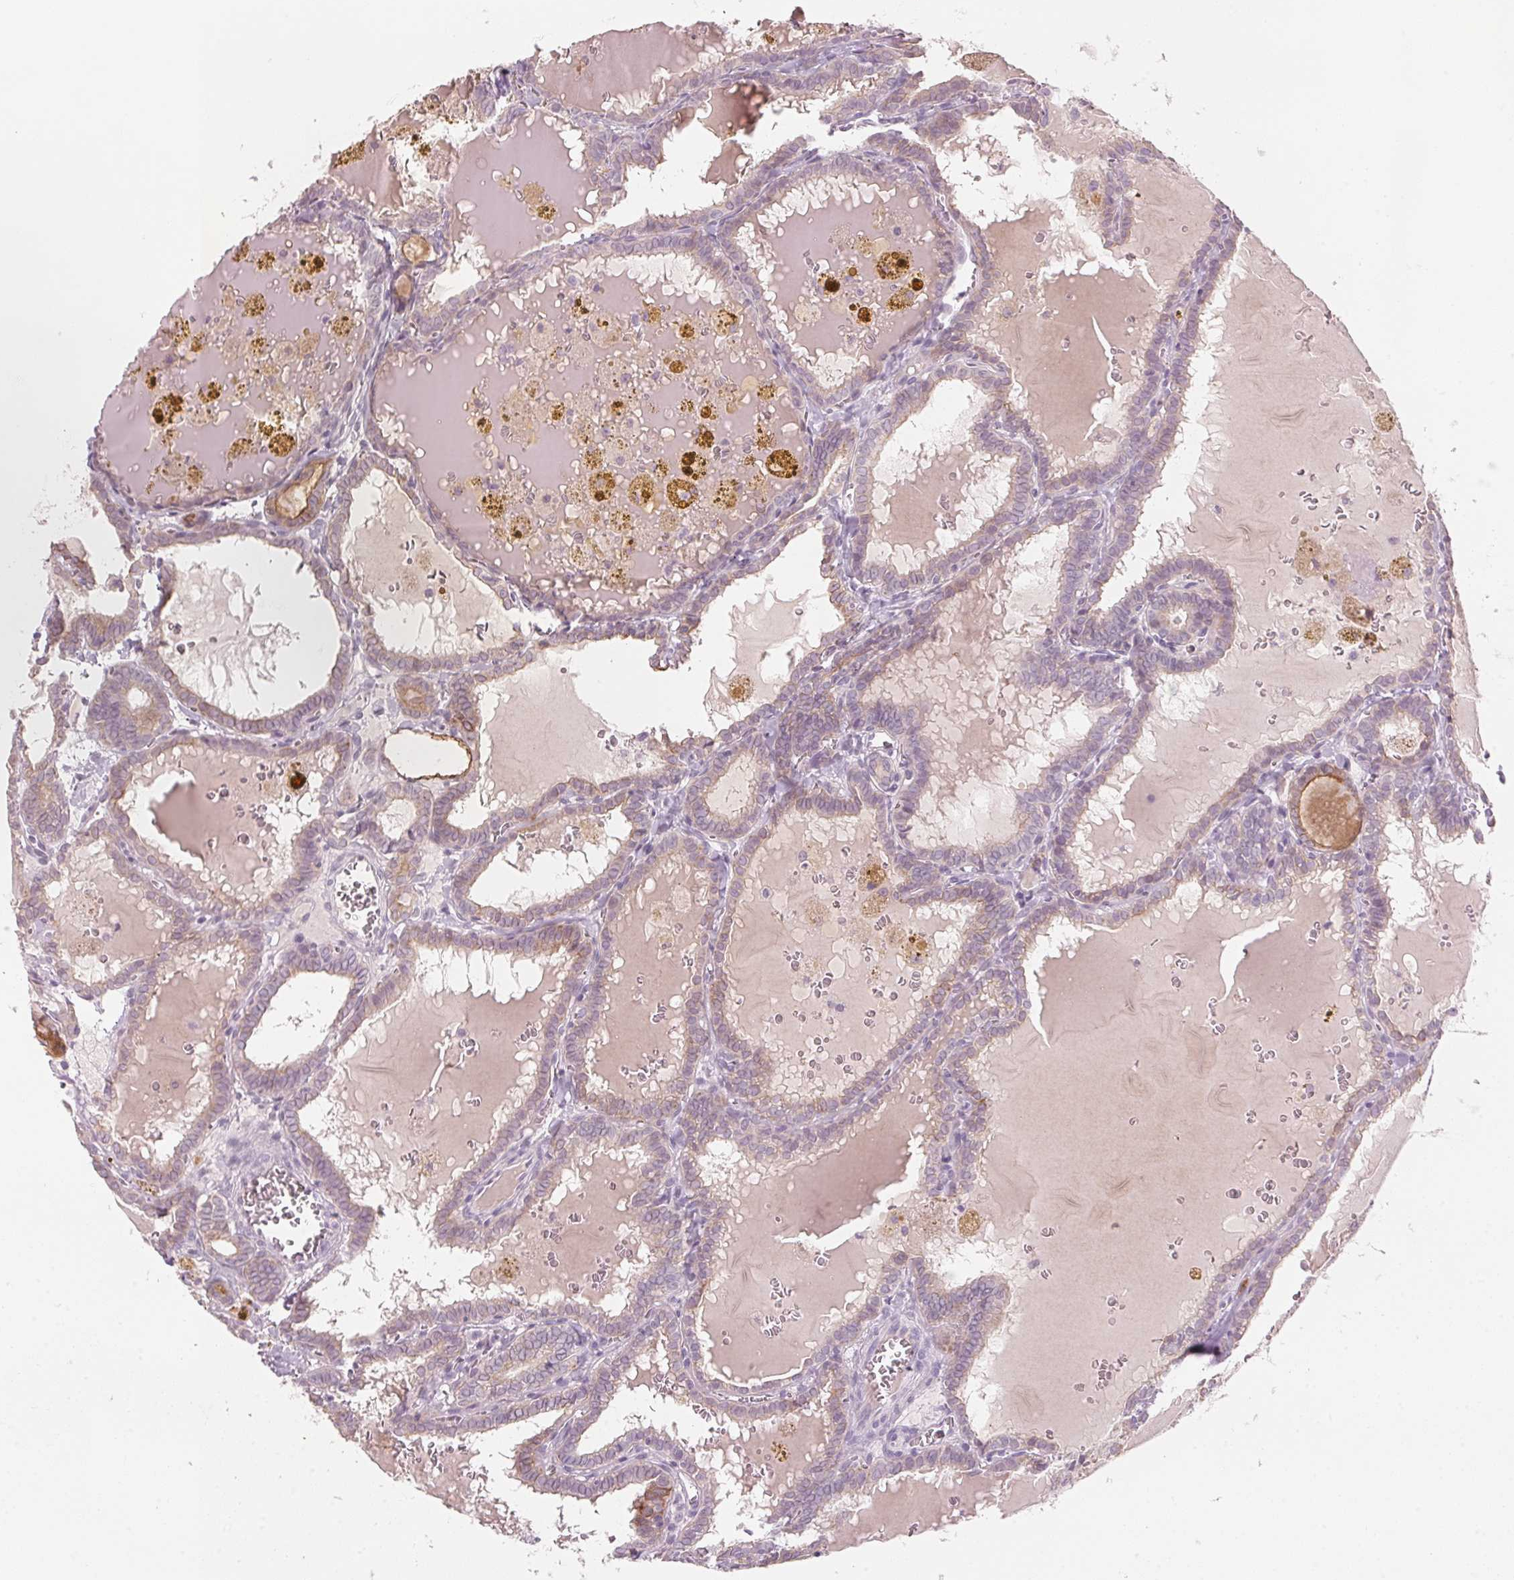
{"staining": {"intensity": "moderate", "quantity": "<25%", "location": "cytoplasmic/membranous"}, "tissue": "thyroid cancer", "cell_type": "Tumor cells", "image_type": "cancer", "snomed": [{"axis": "morphology", "description": "Papillary adenocarcinoma, NOS"}, {"axis": "topography", "description": "Thyroid gland"}], "caption": "IHC histopathology image of neoplastic tissue: human thyroid papillary adenocarcinoma stained using IHC displays low levels of moderate protein expression localized specifically in the cytoplasmic/membranous of tumor cells, appearing as a cytoplasmic/membranous brown color.", "gene": "SCTR", "patient": {"sex": "female", "age": 39}}